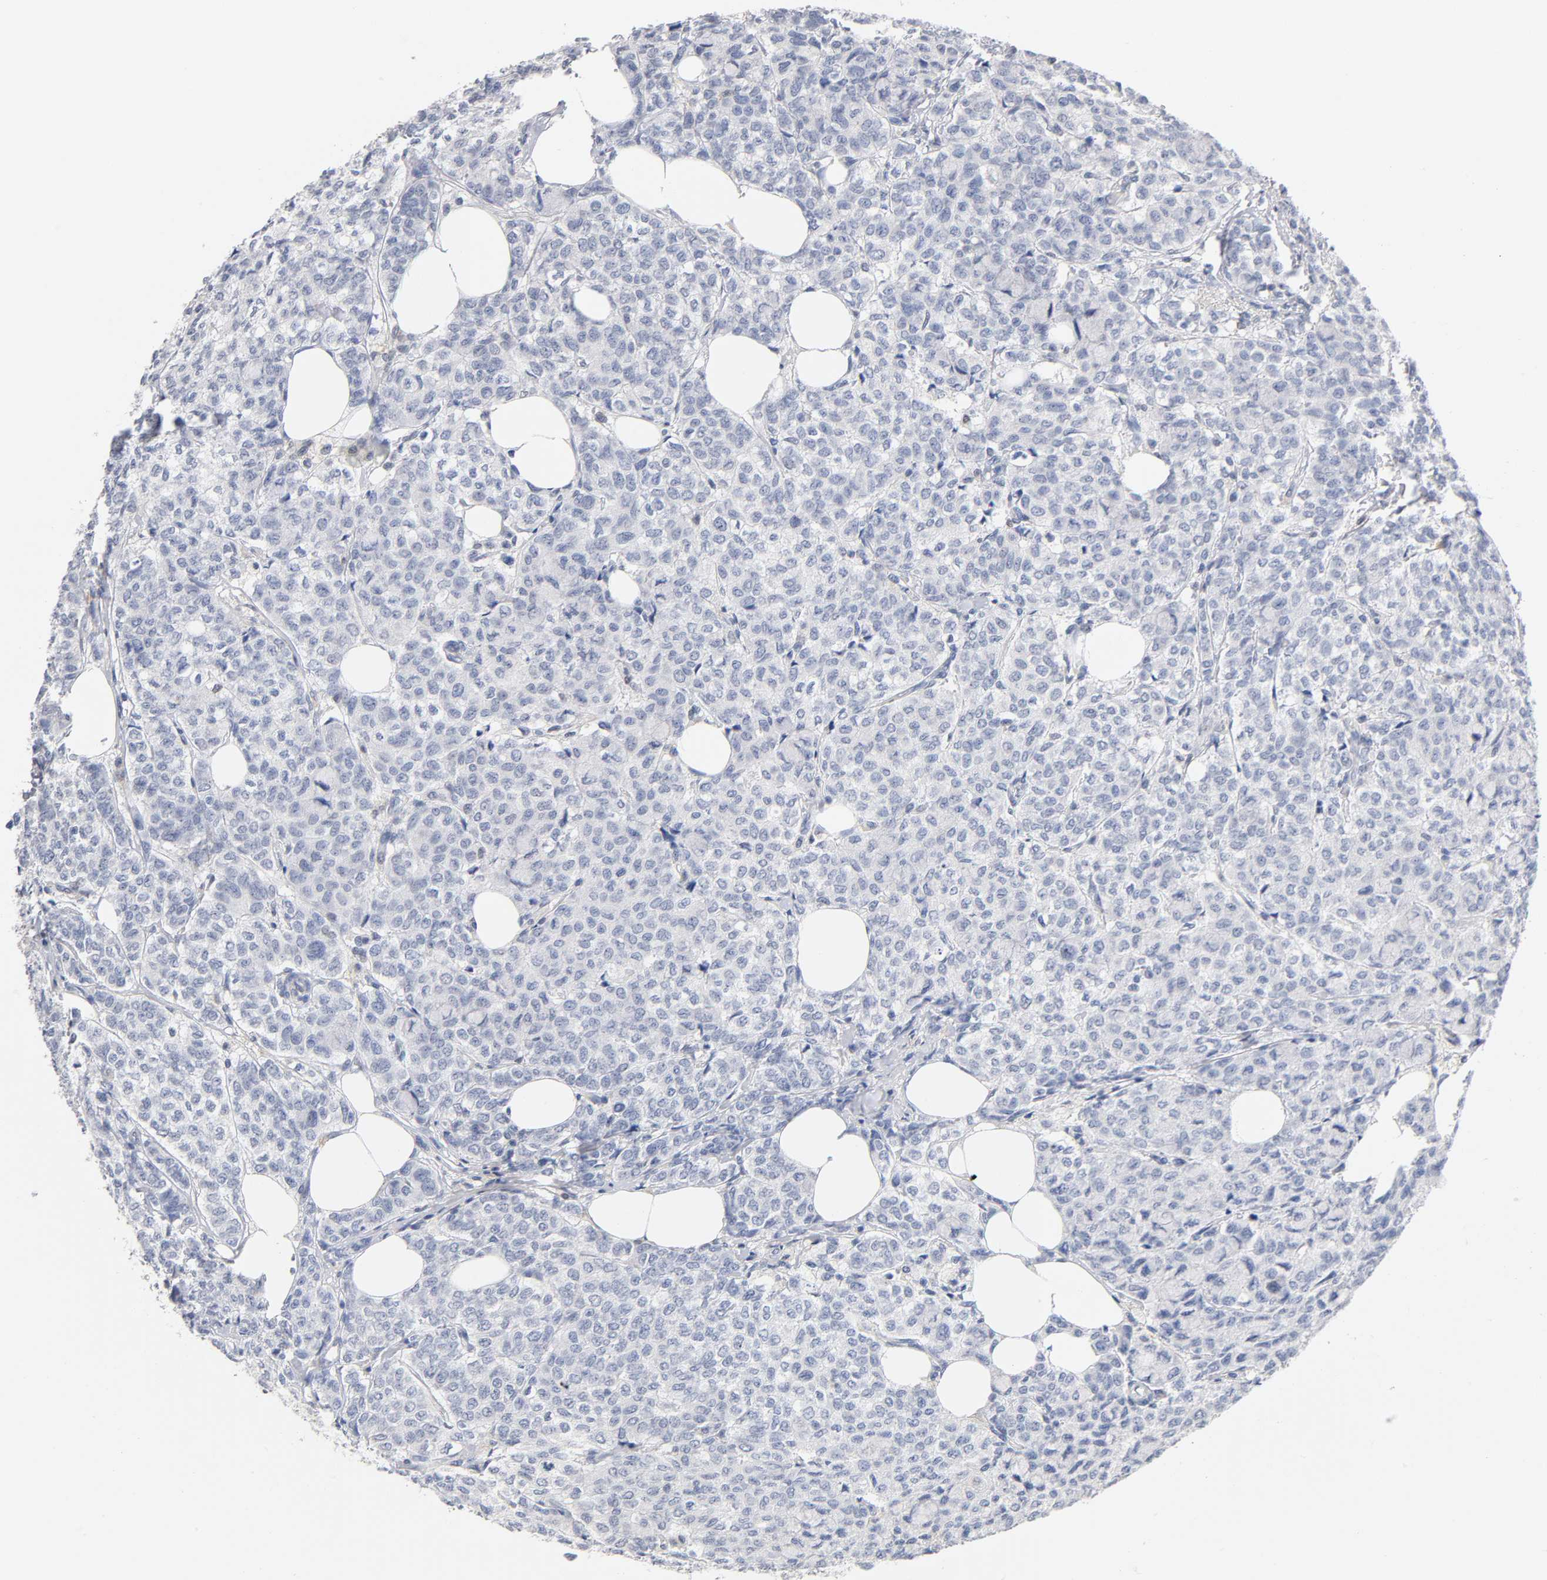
{"staining": {"intensity": "negative", "quantity": "none", "location": "none"}, "tissue": "breast cancer", "cell_type": "Tumor cells", "image_type": "cancer", "snomed": [{"axis": "morphology", "description": "Lobular carcinoma"}, {"axis": "topography", "description": "Breast"}], "caption": "This is an immunohistochemistry photomicrograph of human breast cancer (lobular carcinoma). There is no positivity in tumor cells.", "gene": "NFATC1", "patient": {"sex": "female", "age": 60}}